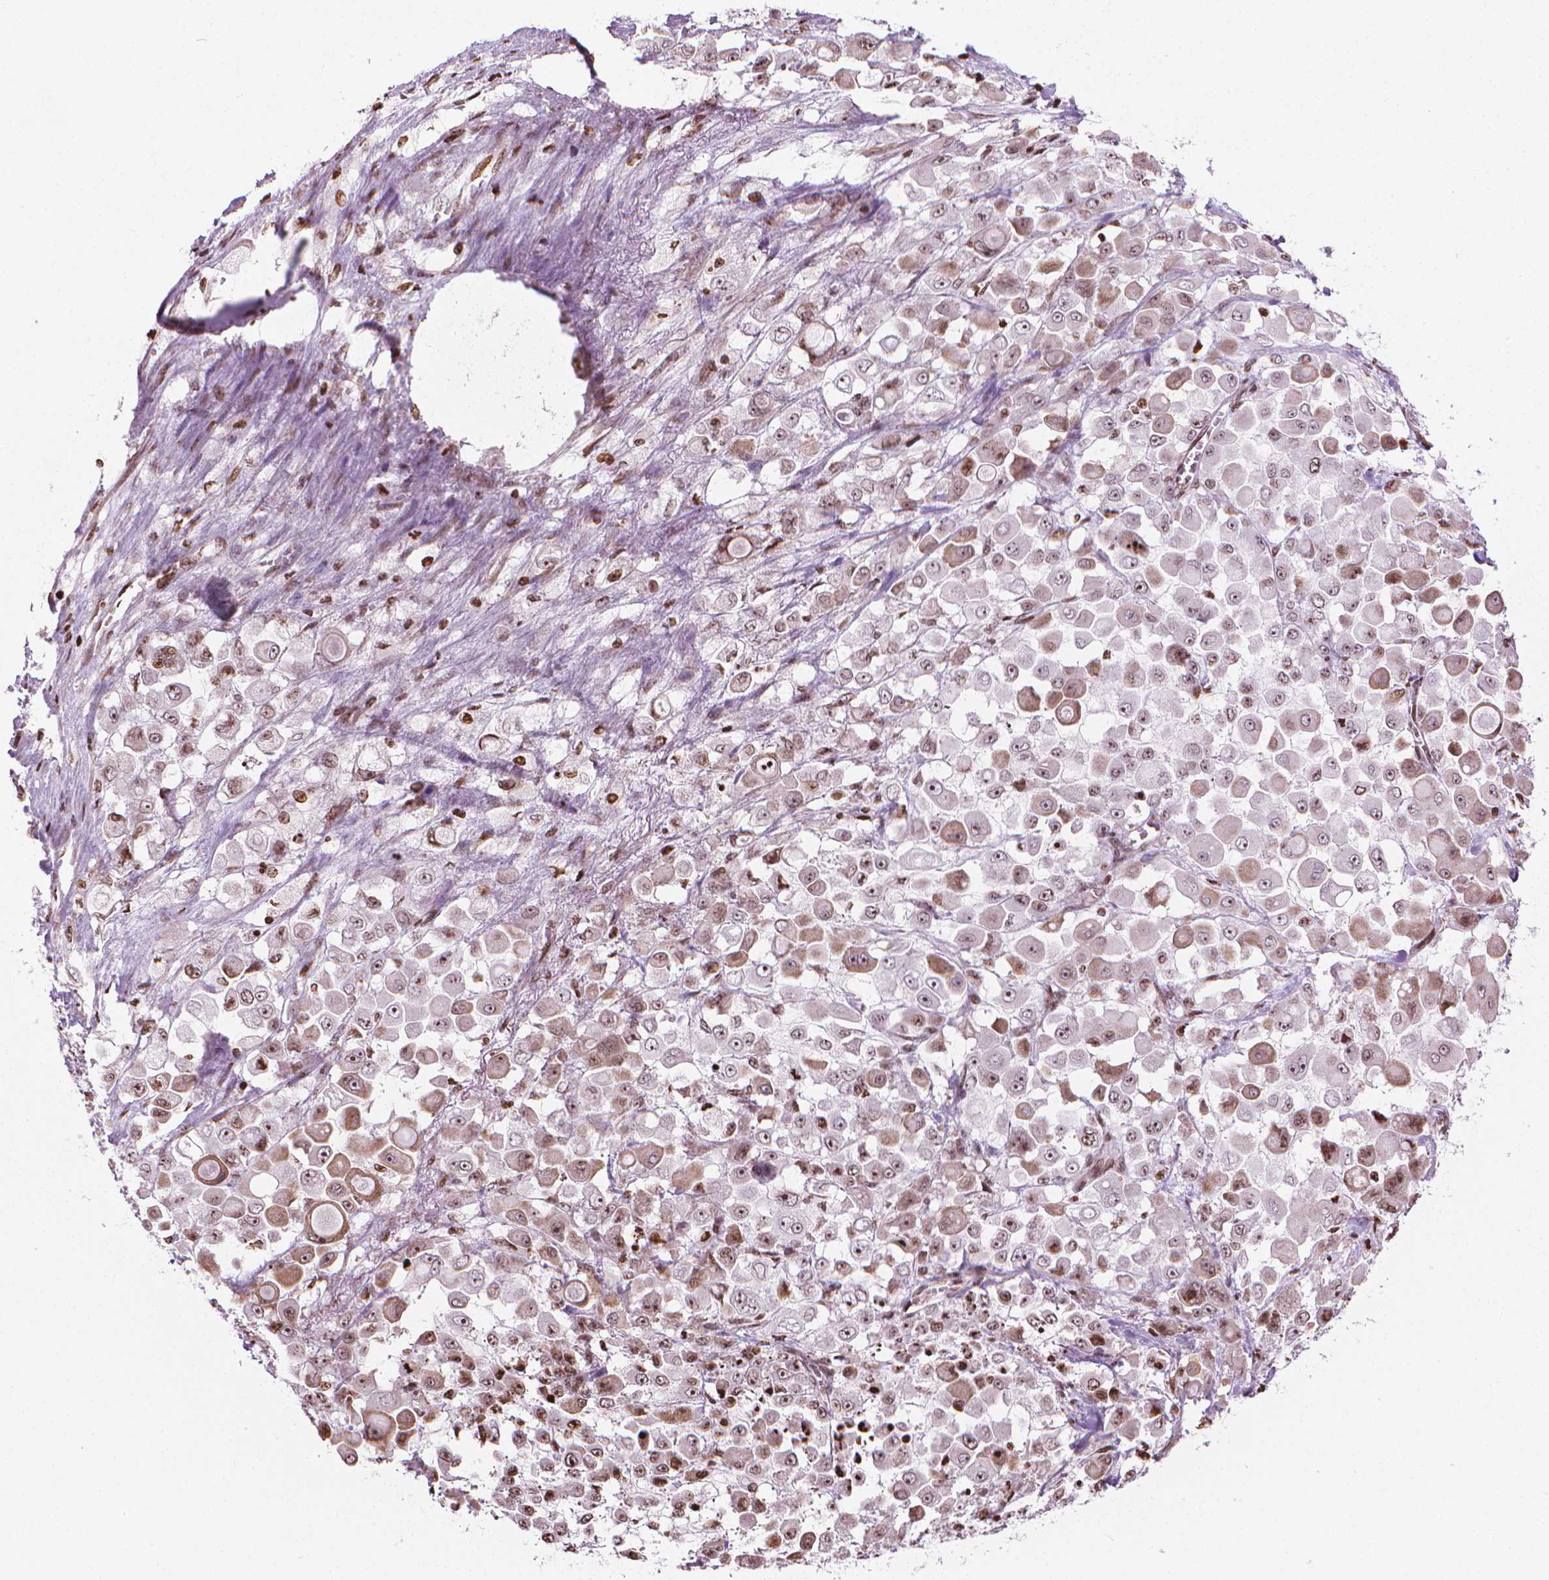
{"staining": {"intensity": "moderate", "quantity": "25%-75%", "location": "nuclear"}, "tissue": "stomach cancer", "cell_type": "Tumor cells", "image_type": "cancer", "snomed": [{"axis": "morphology", "description": "Adenocarcinoma, NOS"}, {"axis": "topography", "description": "Stomach"}], "caption": "Human stomach cancer (adenocarcinoma) stained with a protein marker shows moderate staining in tumor cells.", "gene": "PIP4K2A", "patient": {"sex": "female", "age": 76}}